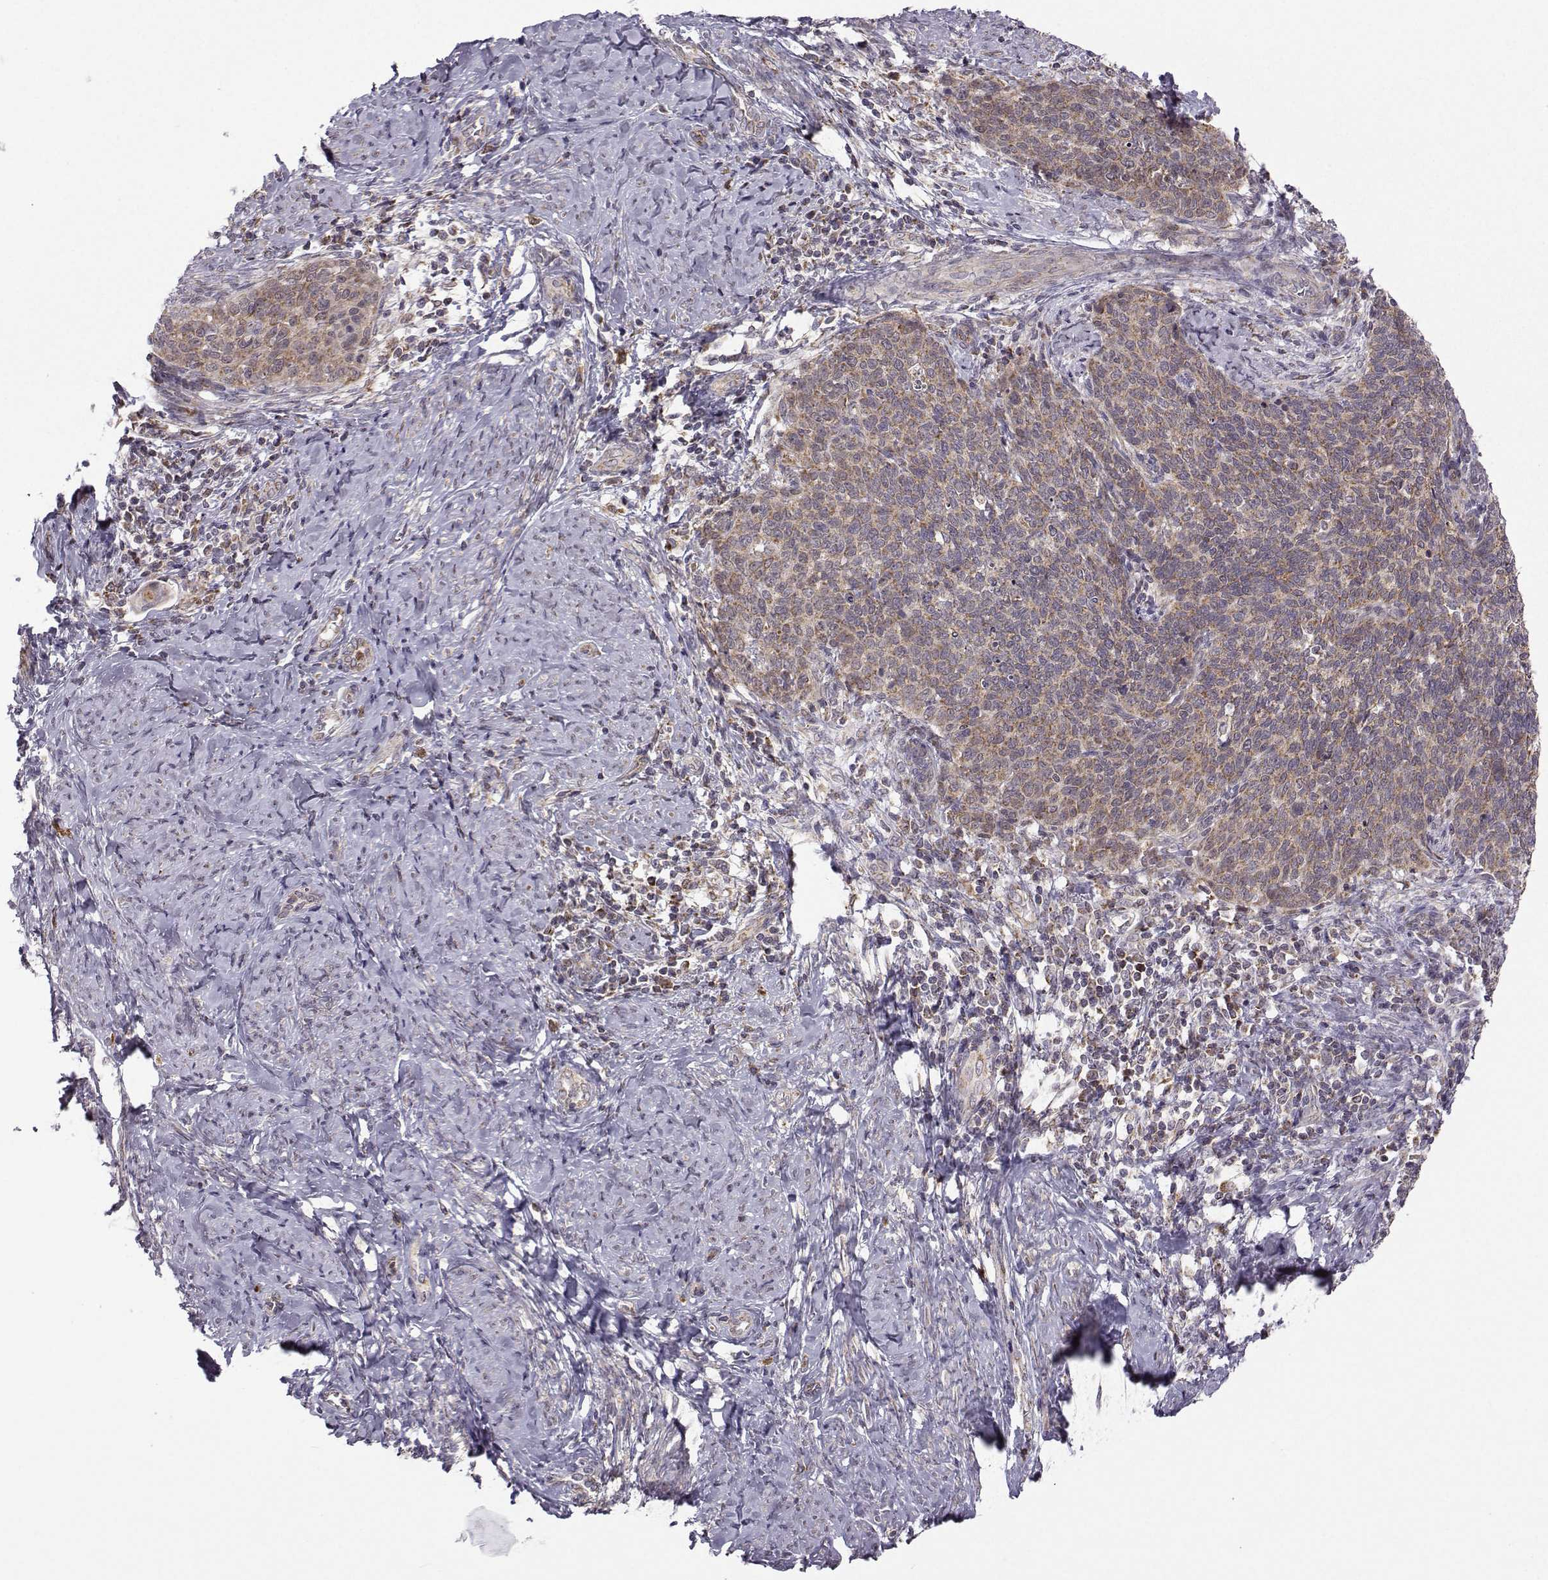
{"staining": {"intensity": "weak", "quantity": ">75%", "location": "cytoplasmic/membranous"}, "tissue": "cervical cancer", "cell_type": "Tumor cells", "image_type": "cancer", "snomed": [{"axis": "morphology", "description": "Normal tissue, NOS"}, {"axis": "morphology", "description": "Squamous cell carcinoma, NOS"}, {"axis": "topography", "description": "Cervix"}], "caption": "An image of cervical cancer (squamous cell carcinoma) stained for a protein demonstrates weak cytoplasmic/membranous brown staining in tumor cells.", "gene": "NECAB3", "patient": {"sex": "female", "age": 39}}